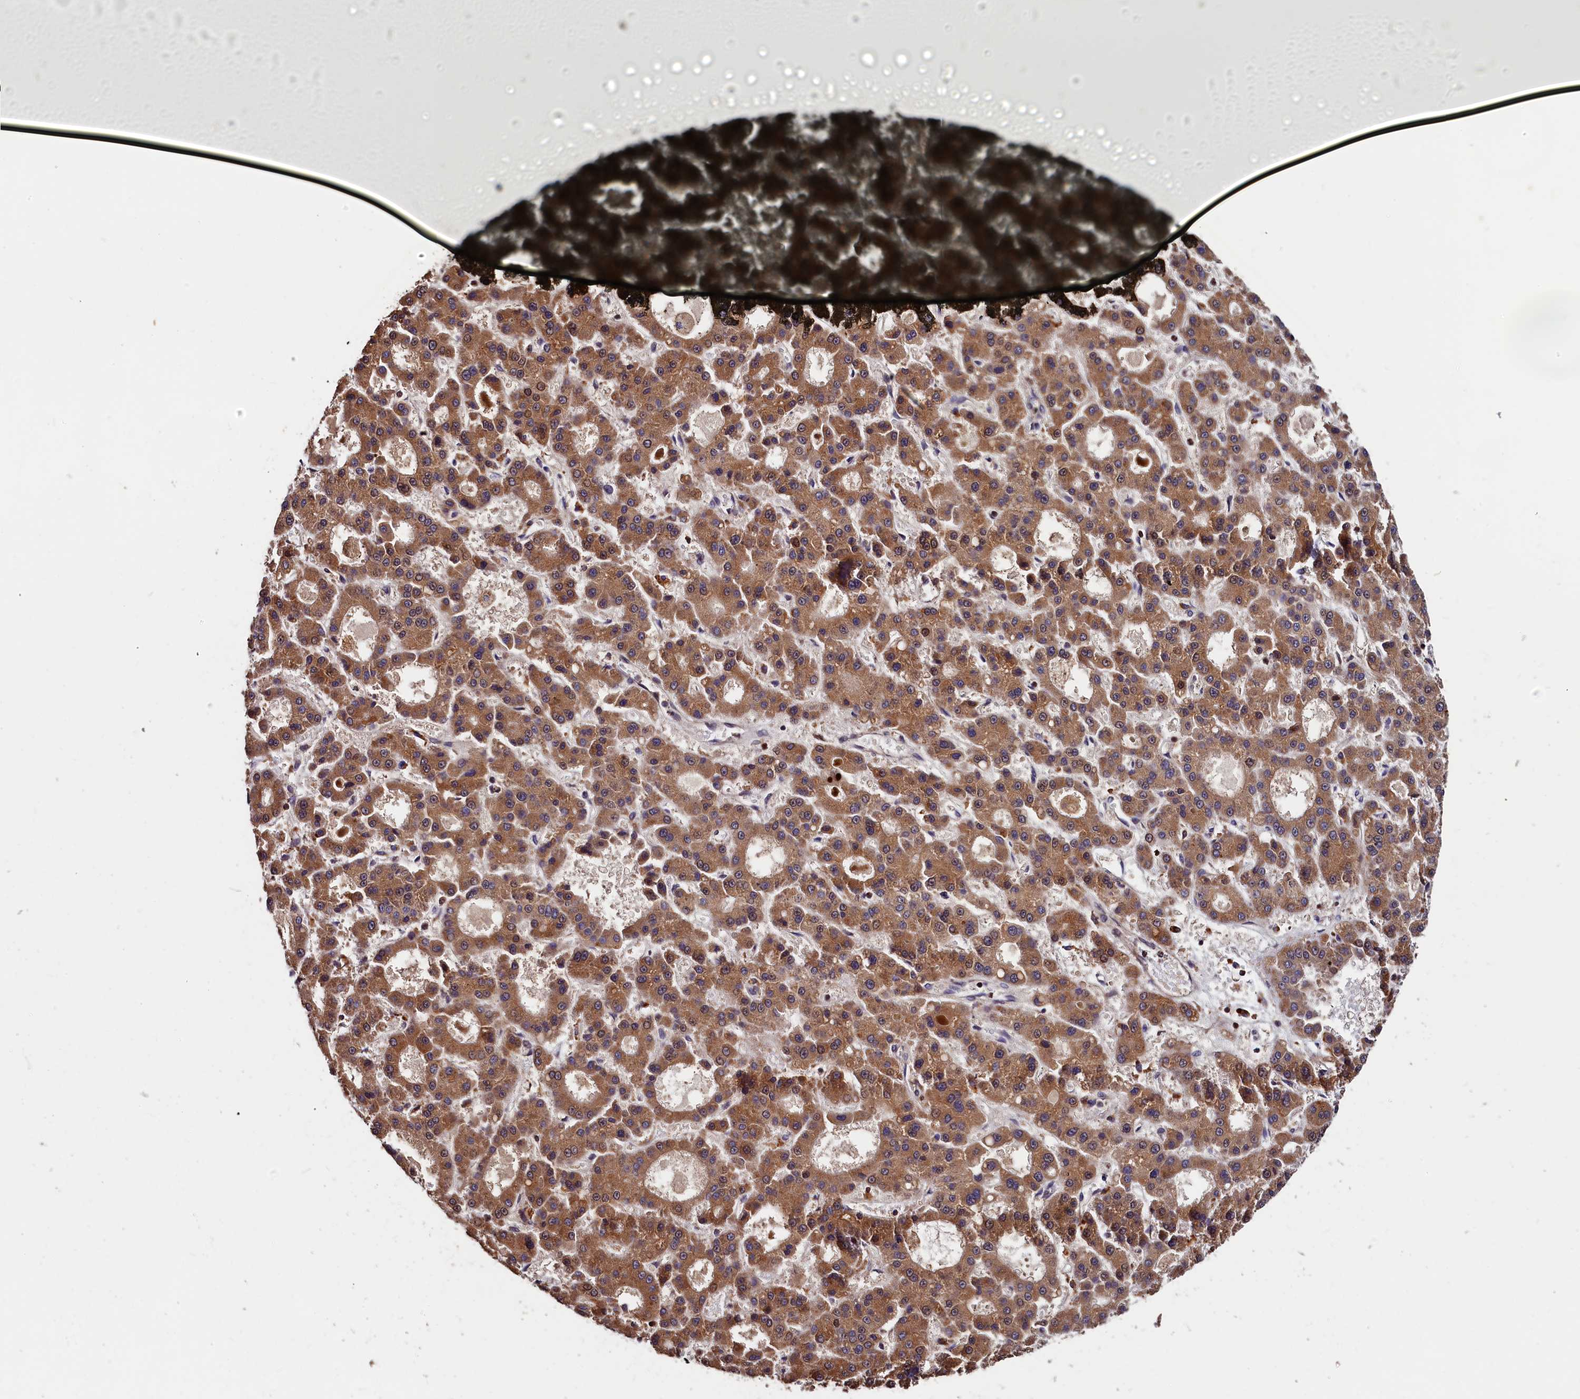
{"staining": {"intensity": "moderate", "quantity": ">75%", "location": "cytoplasmic/membranous"}, "tissue": "liver cancer", "cell_type": "Tumor cells", "image_type": "cancer", "snomed": [{"axis": "morphology", "description": "Carcinoma, Hepatocellular, NOS"}, {"axis": "topography", "description": "Liver"}], "caption": "Protein expression analysis of liver cancer (hepatocellular carcinoma) demonstrates moderate cytoplasmic/membranous staining in about >75% of tumor cells.", "gene": "HMOX2", "patient": {"sex": "male", "age": 70}}